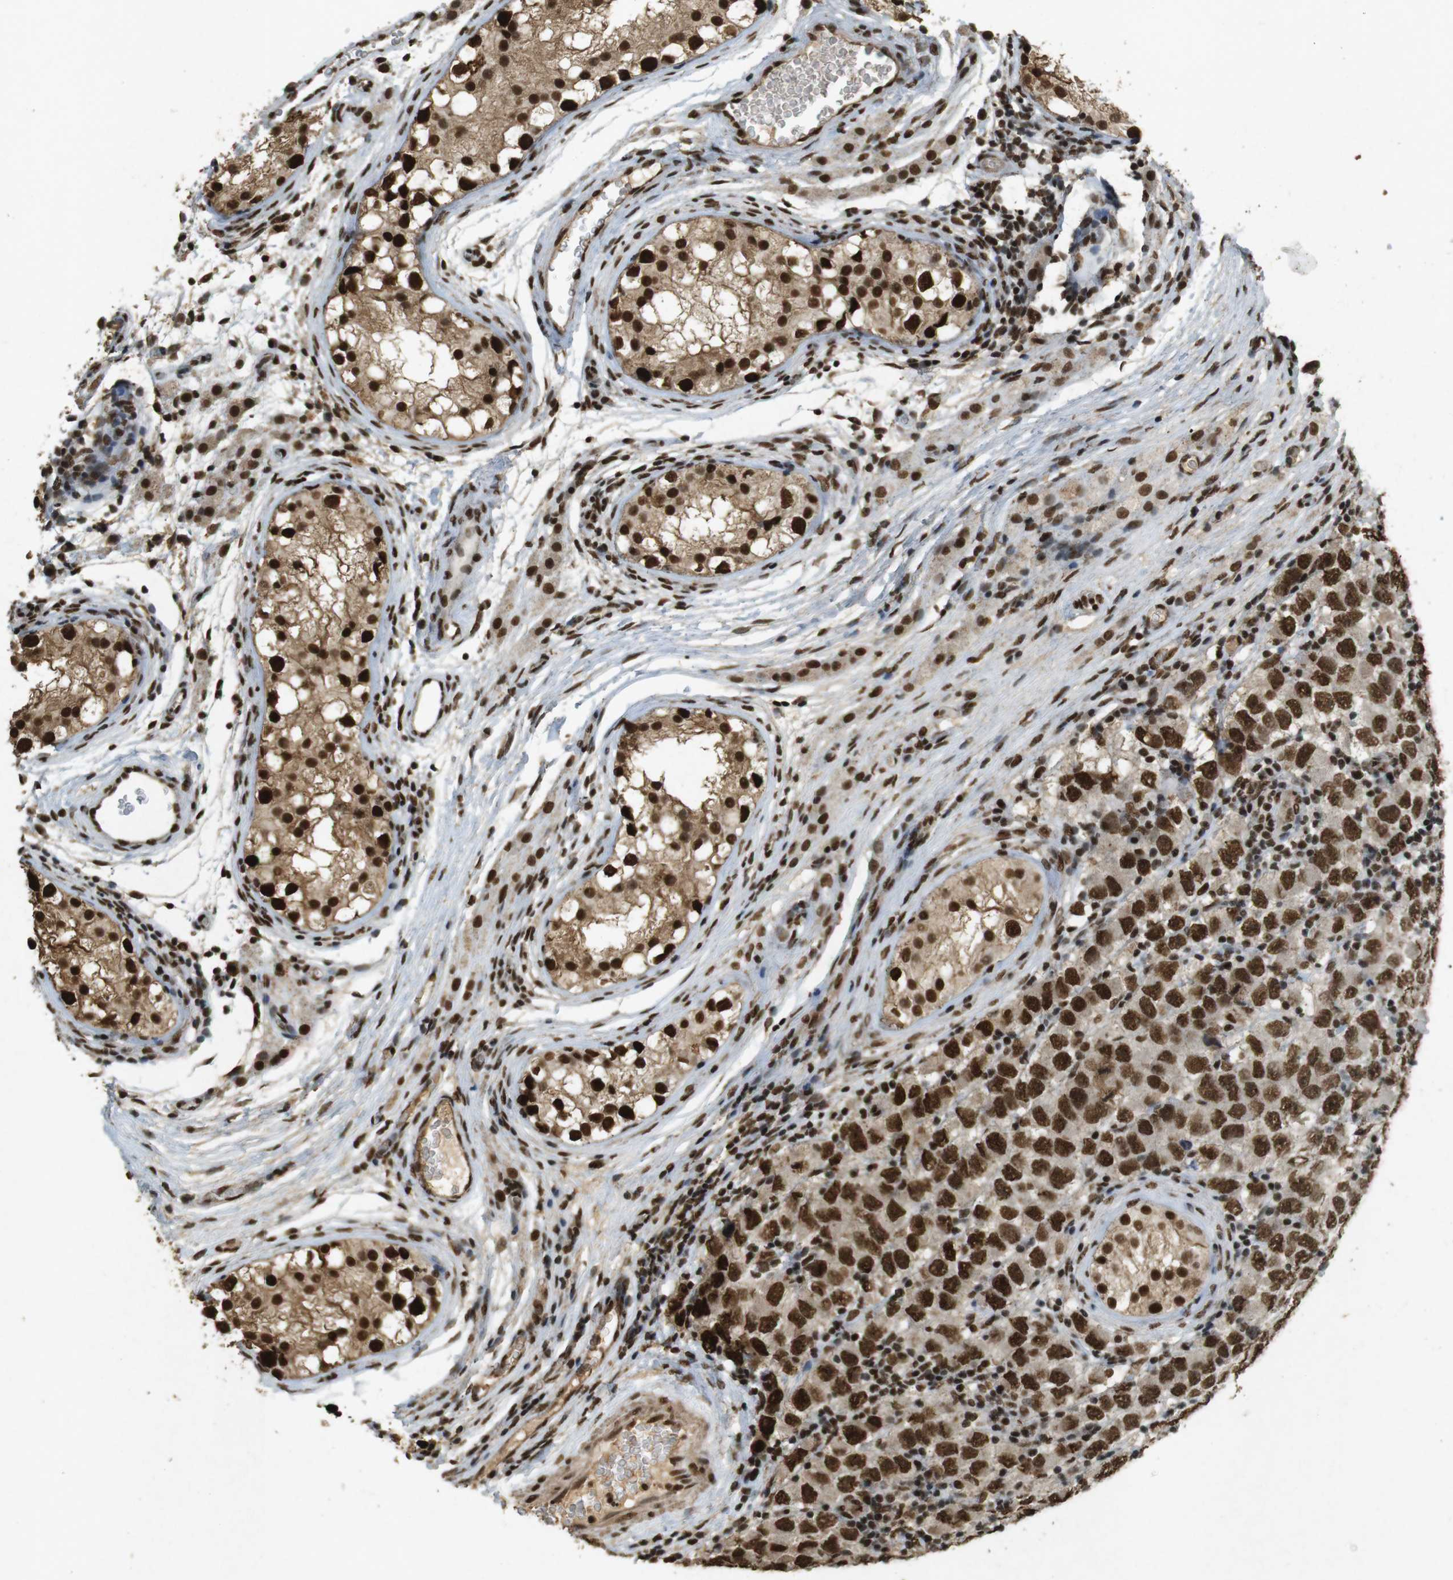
{"staining": {"intensity": "strong", "quantity": ">75%", "location": "cytoplasmic/membranous,nuclear"}, "tissue": "testis cancer", "cell_type": "Tumor cells", "image_type": "cancer", "snomed": [{"axis": "morphology", "description": "Carcinoma, Embryonal, NOS"}, {"axis": "topography", "description": "Testis"}], "caption": "Embryonal carcinoma (testis) was stained to show a protein in brown. There is high levels of strong cytoplasmic/membranous and nuclear expression in about >75% of tumor cells.", "gene": "GATA4", "patient": {"sex": "male", "age": 21}}